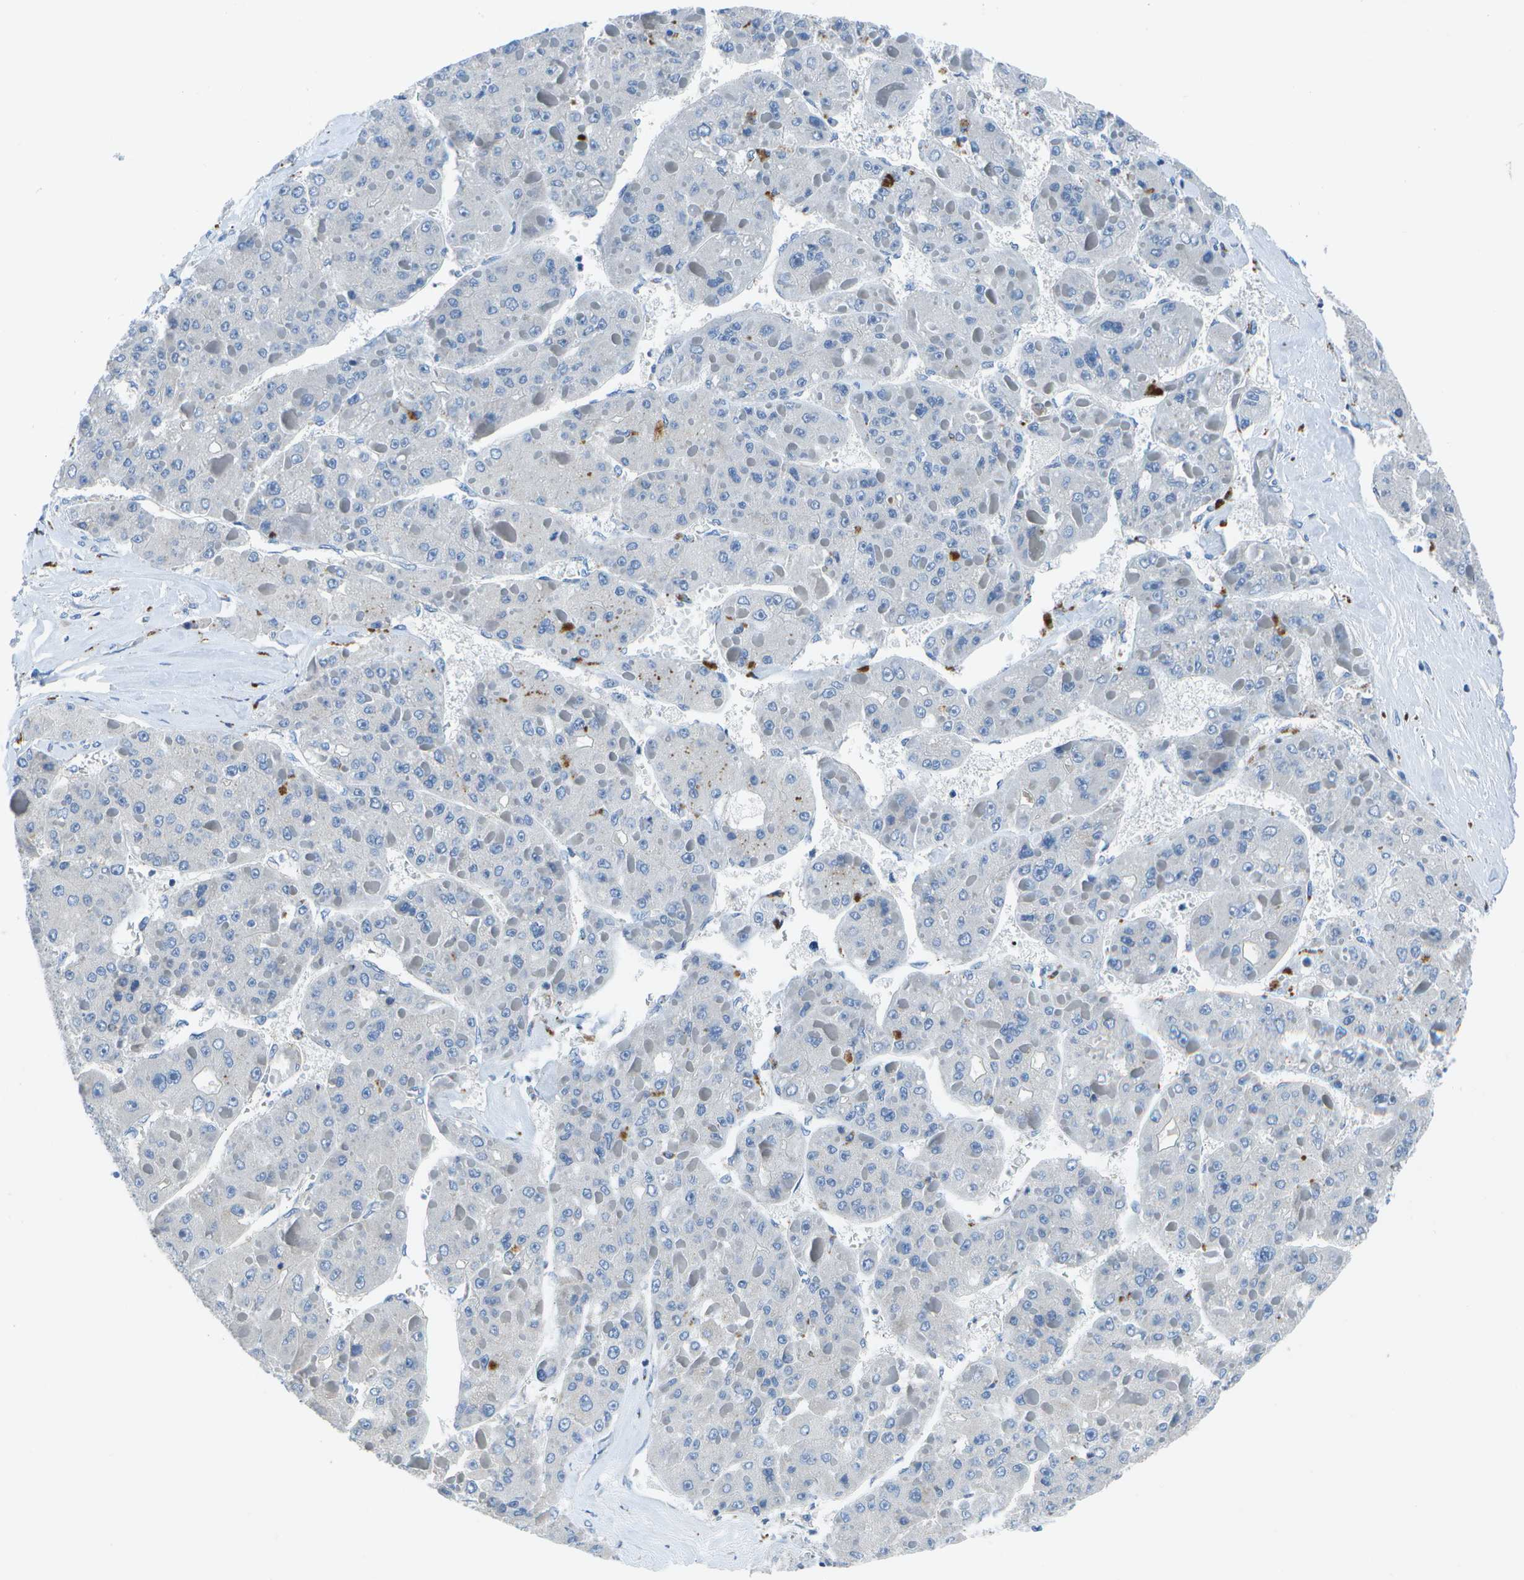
{"staining": {"intensity": "negative", "quantity": "none", "location": "none"}, "tissue": "liver cancer", "cell_type": "Tumor cells", "image_type": "cancer", "snomed": [{"axis": "morphology", "description": "Carcinoma, Hepatocellular, NOS"}, {"axis": "topography", "description": "Liver"}], "caption": "Liver hepatocellular carcinoma was stained to show a protein in brown. There is no significant expression in tumor cells.", "gene": "DCT", "patient": {"sex": "female", "age": 73}}